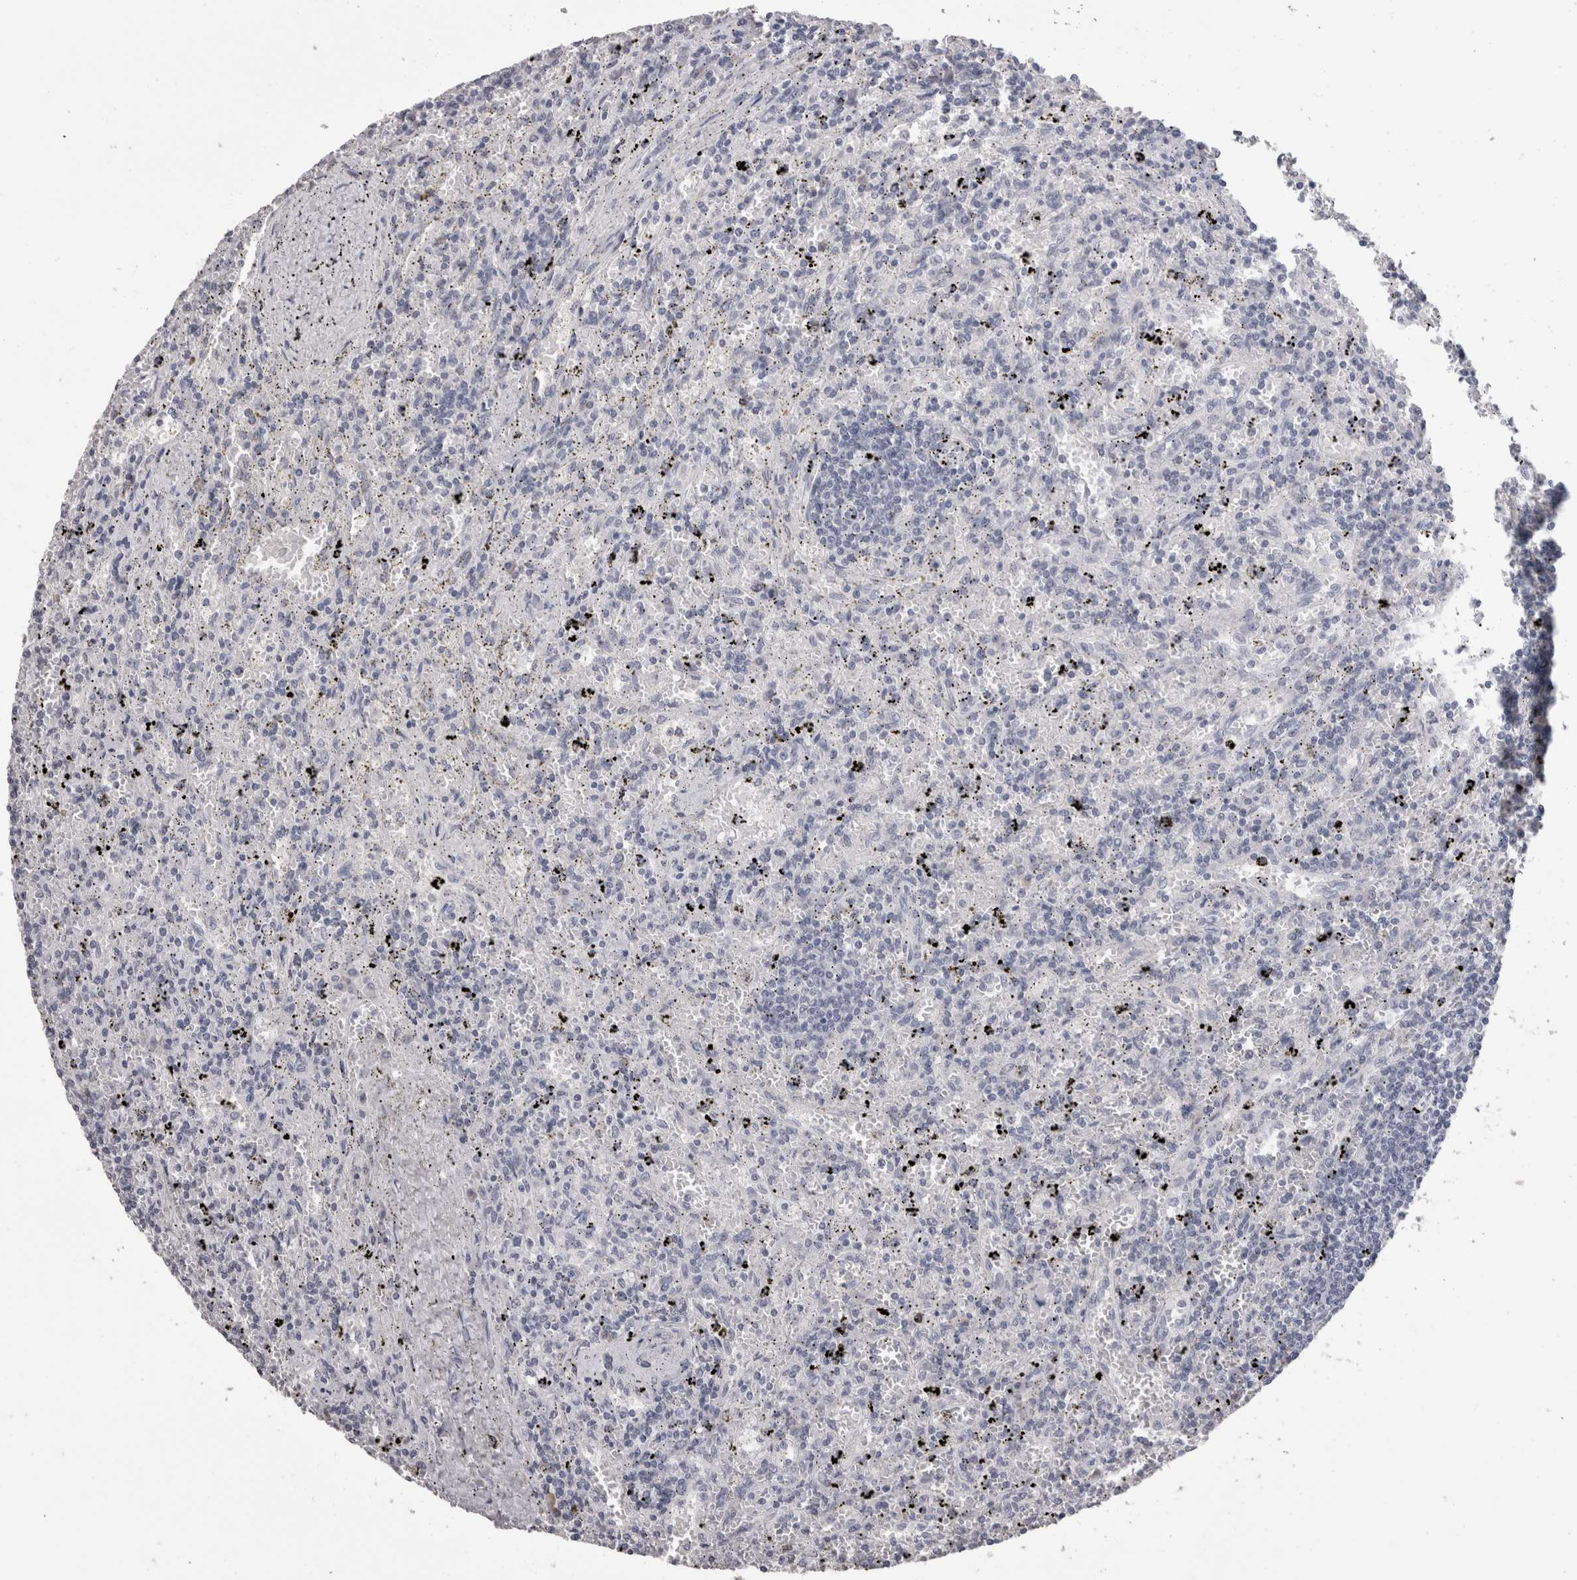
{"staining": {"intensity": "negative", "quantity": "none", "location": "none"}, "tissue": "lymphoma", "cell_type": "Tumor cells", "image_type": "cancer", "snomed": [{"axis": "morphology", "description": "Malignant lymphoma, non-Hodgkin's type, Low grade"}, {"axis": "topography", "description": "Spleen"}], "caption": "An immunohistochemistry micrograph of low-grade malignant lymphoma, non-Hodgkin's type is shown. There is no staining in tumor cells of low-grade malignant lymphoma, non-Hodgkin's type.", "gene": "DDX17", "patient": {"sex": "male", "age": 76}}